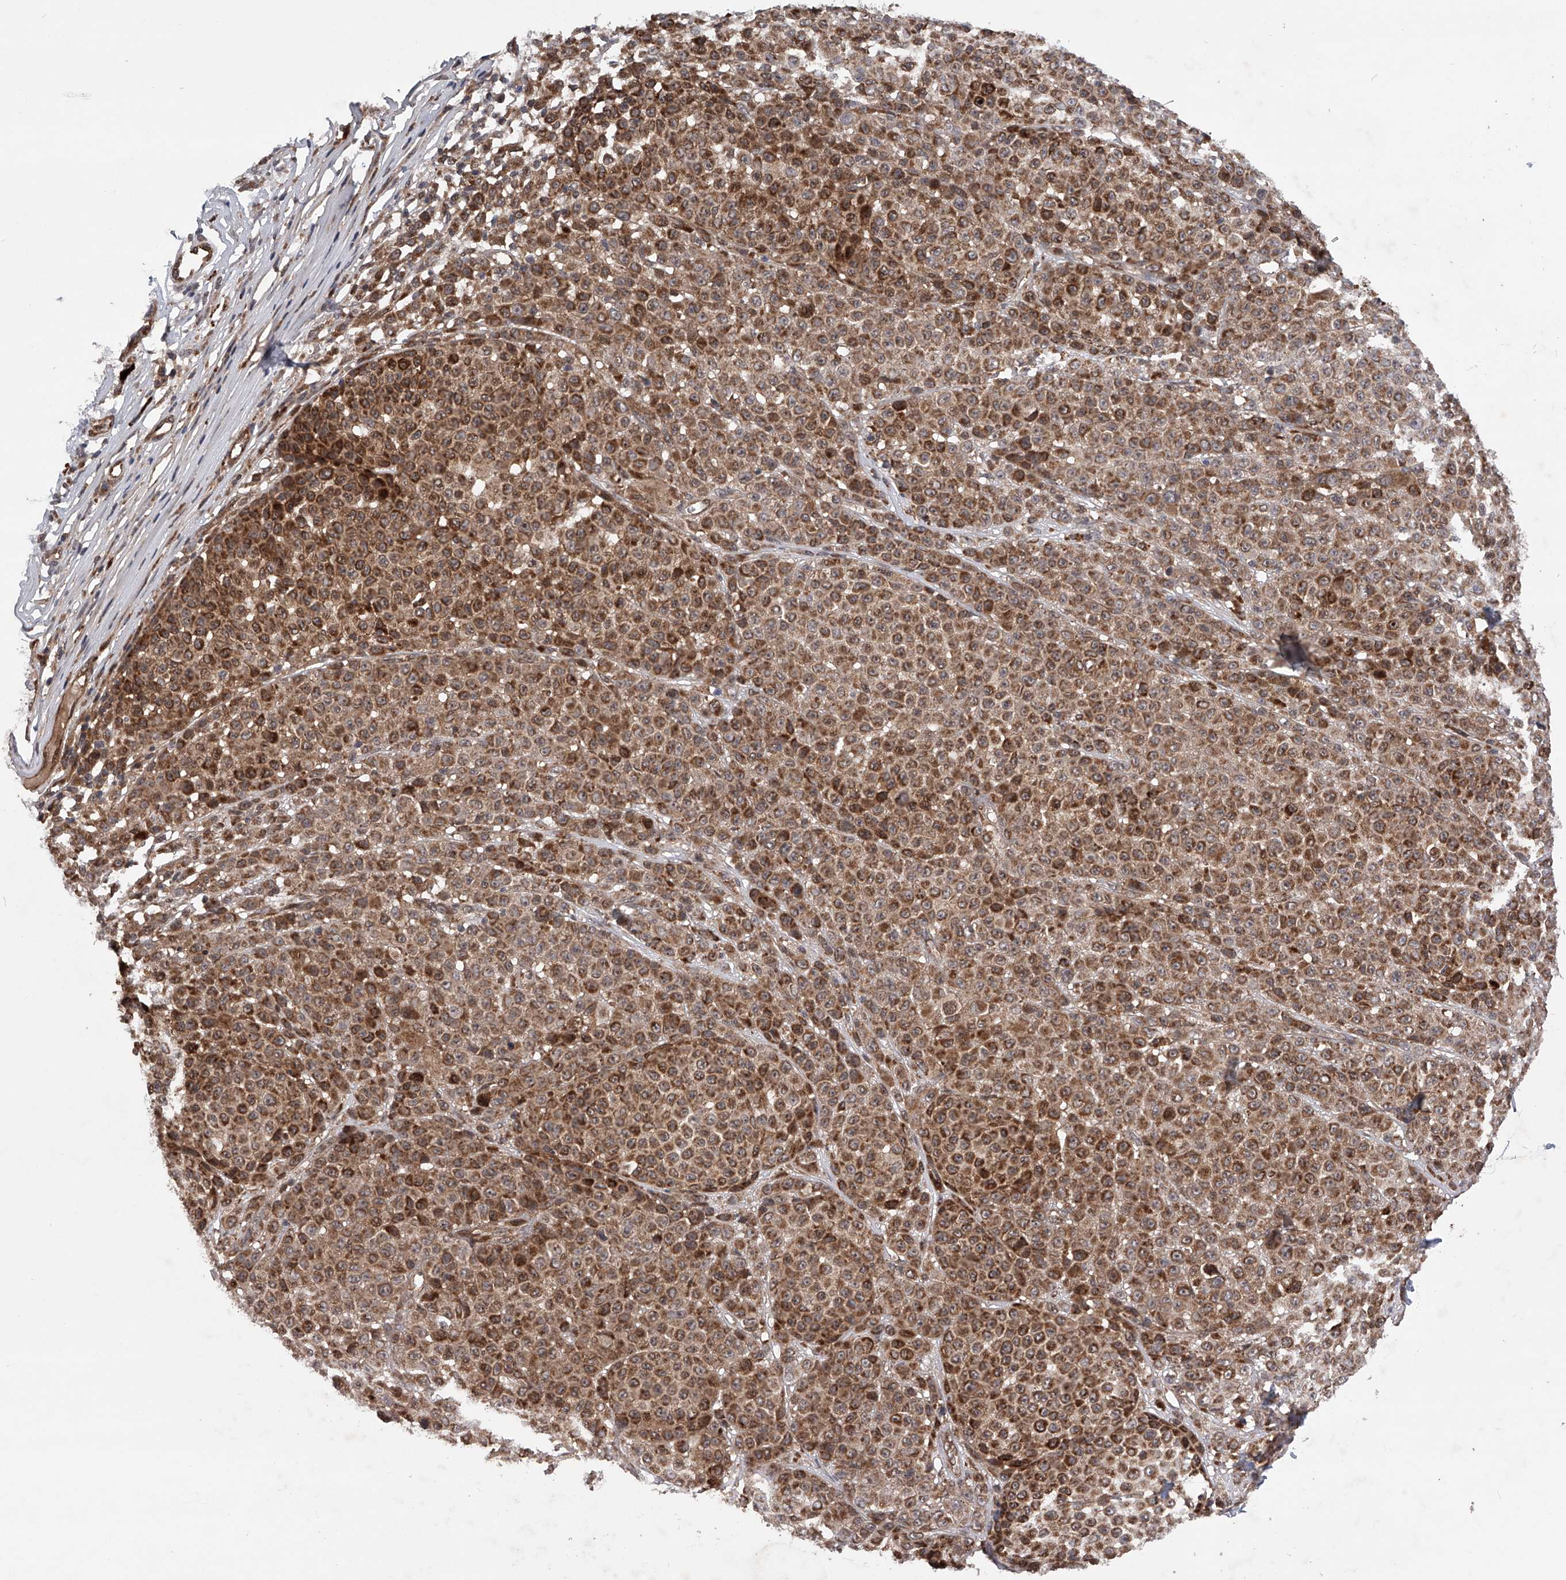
{"staining": {"intensity": "moderate", "quantity": ">75%", "location": "cytoplasmic/membranous"}, "tissue": "melanoma", "cell_type": "Tumor cells", "image_type": "cancer", "snomed": [{"axis": "morphology", "description": "Malignant melanoma, NOS"}, {"axis": "topography", "description": "Skin"}], "caption": "The micrograph reveals a brown stain indicating the presence of a protein in the cytoplasmic/membranous of tumor cells in melanoma.", "gene": "MAP3K11", "patient": {"sex": "female", "age": 94}}